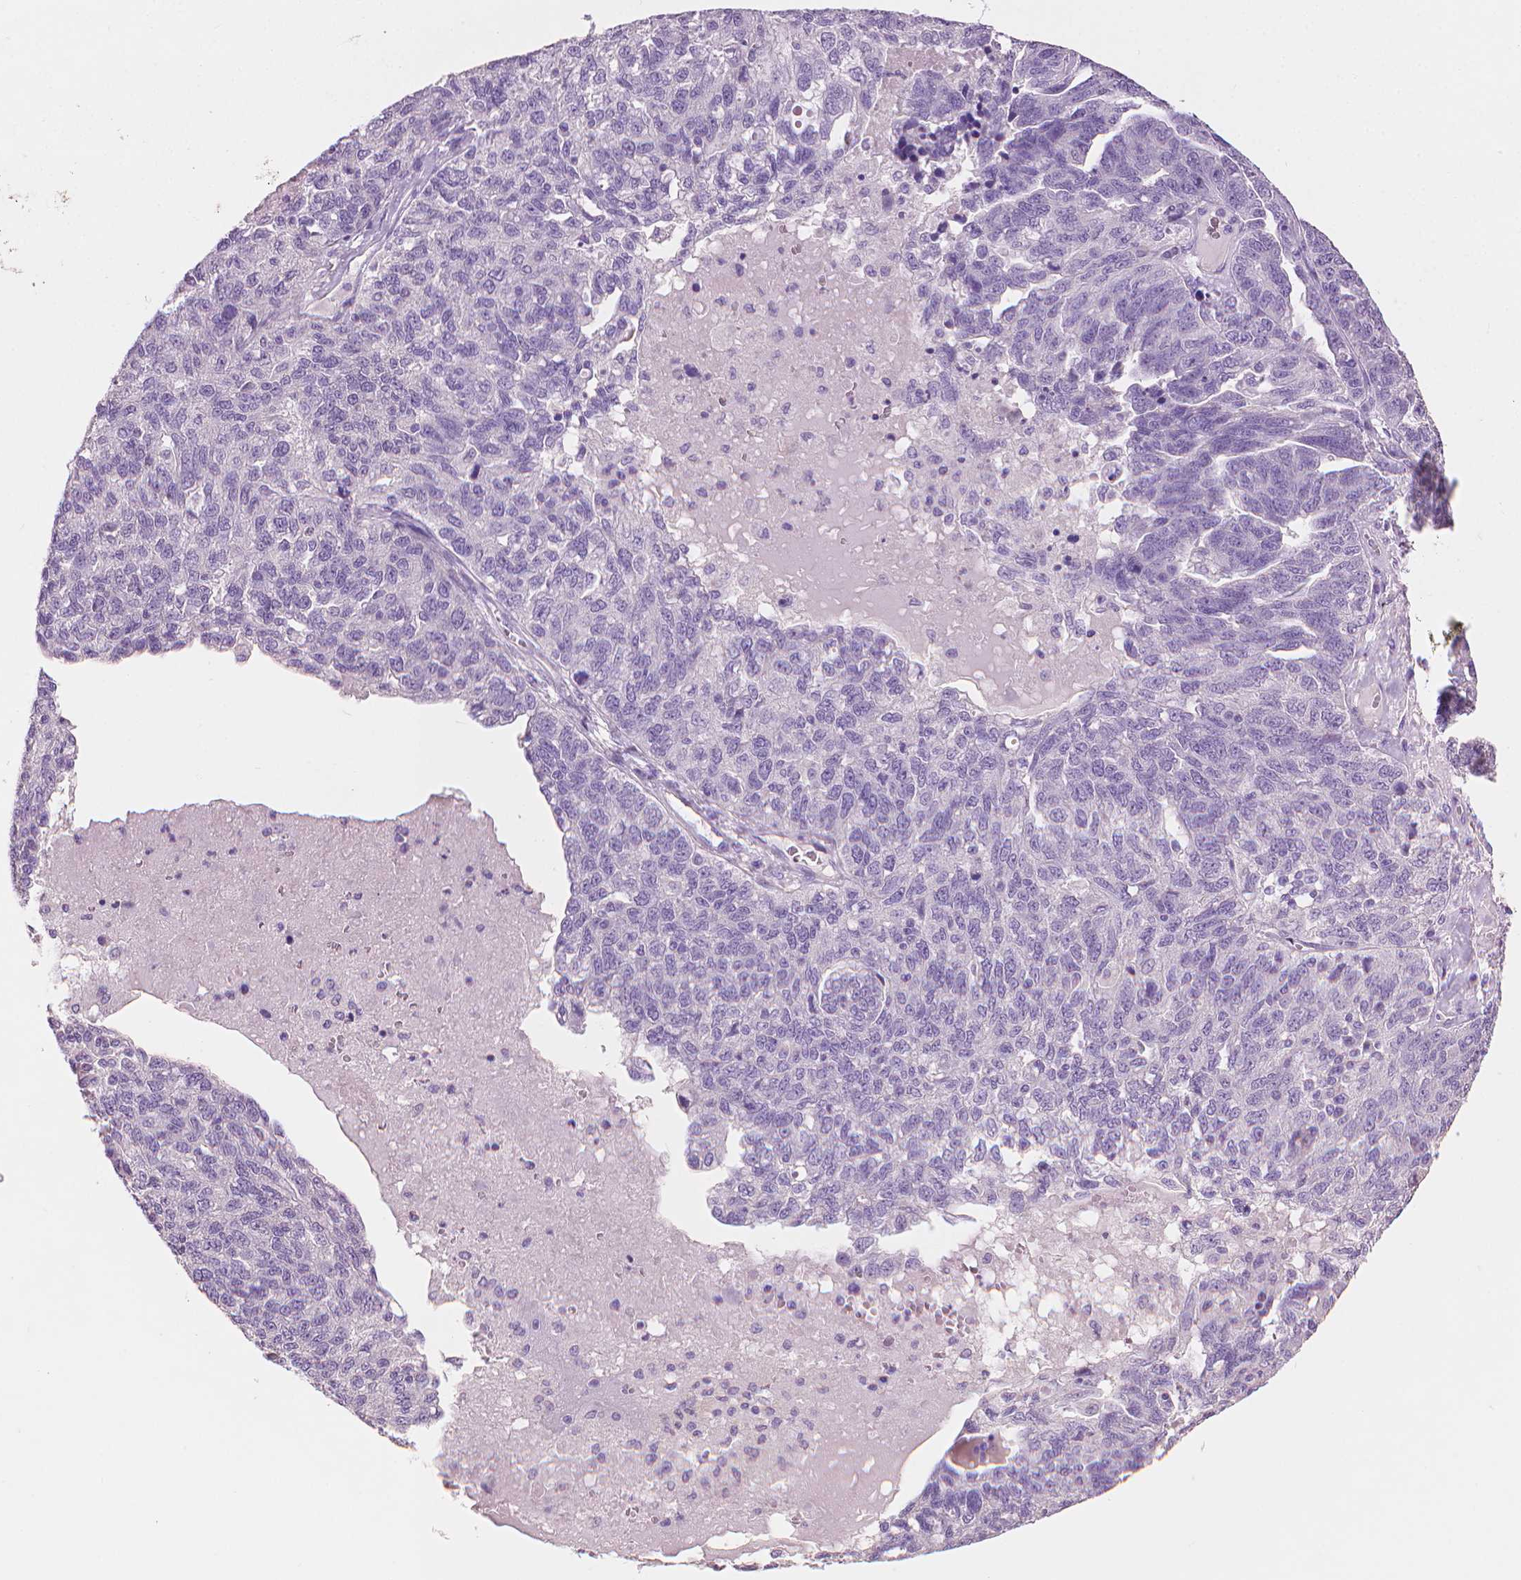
{"staining": {"intensity": "negative", "quantity": "none", "location": "none"}, "tissue": "ovarian cancer", "cell_type": "Tumor cells", "image_type": "cancer", "snomed": [{"axis": "morphology", "description": "Cystadenocarcinoma, serous, NOS"}, {"axis": "topography", "description": "Ovary"}], "caption": "The image exhibits no significant expression in tumor cells of ovarian cancer. (Immunohistochemistry (ihc), brightfield microscopy, high magnification).", "gene": "MLANA", "patient": {"sex": "female", "age": 71}}